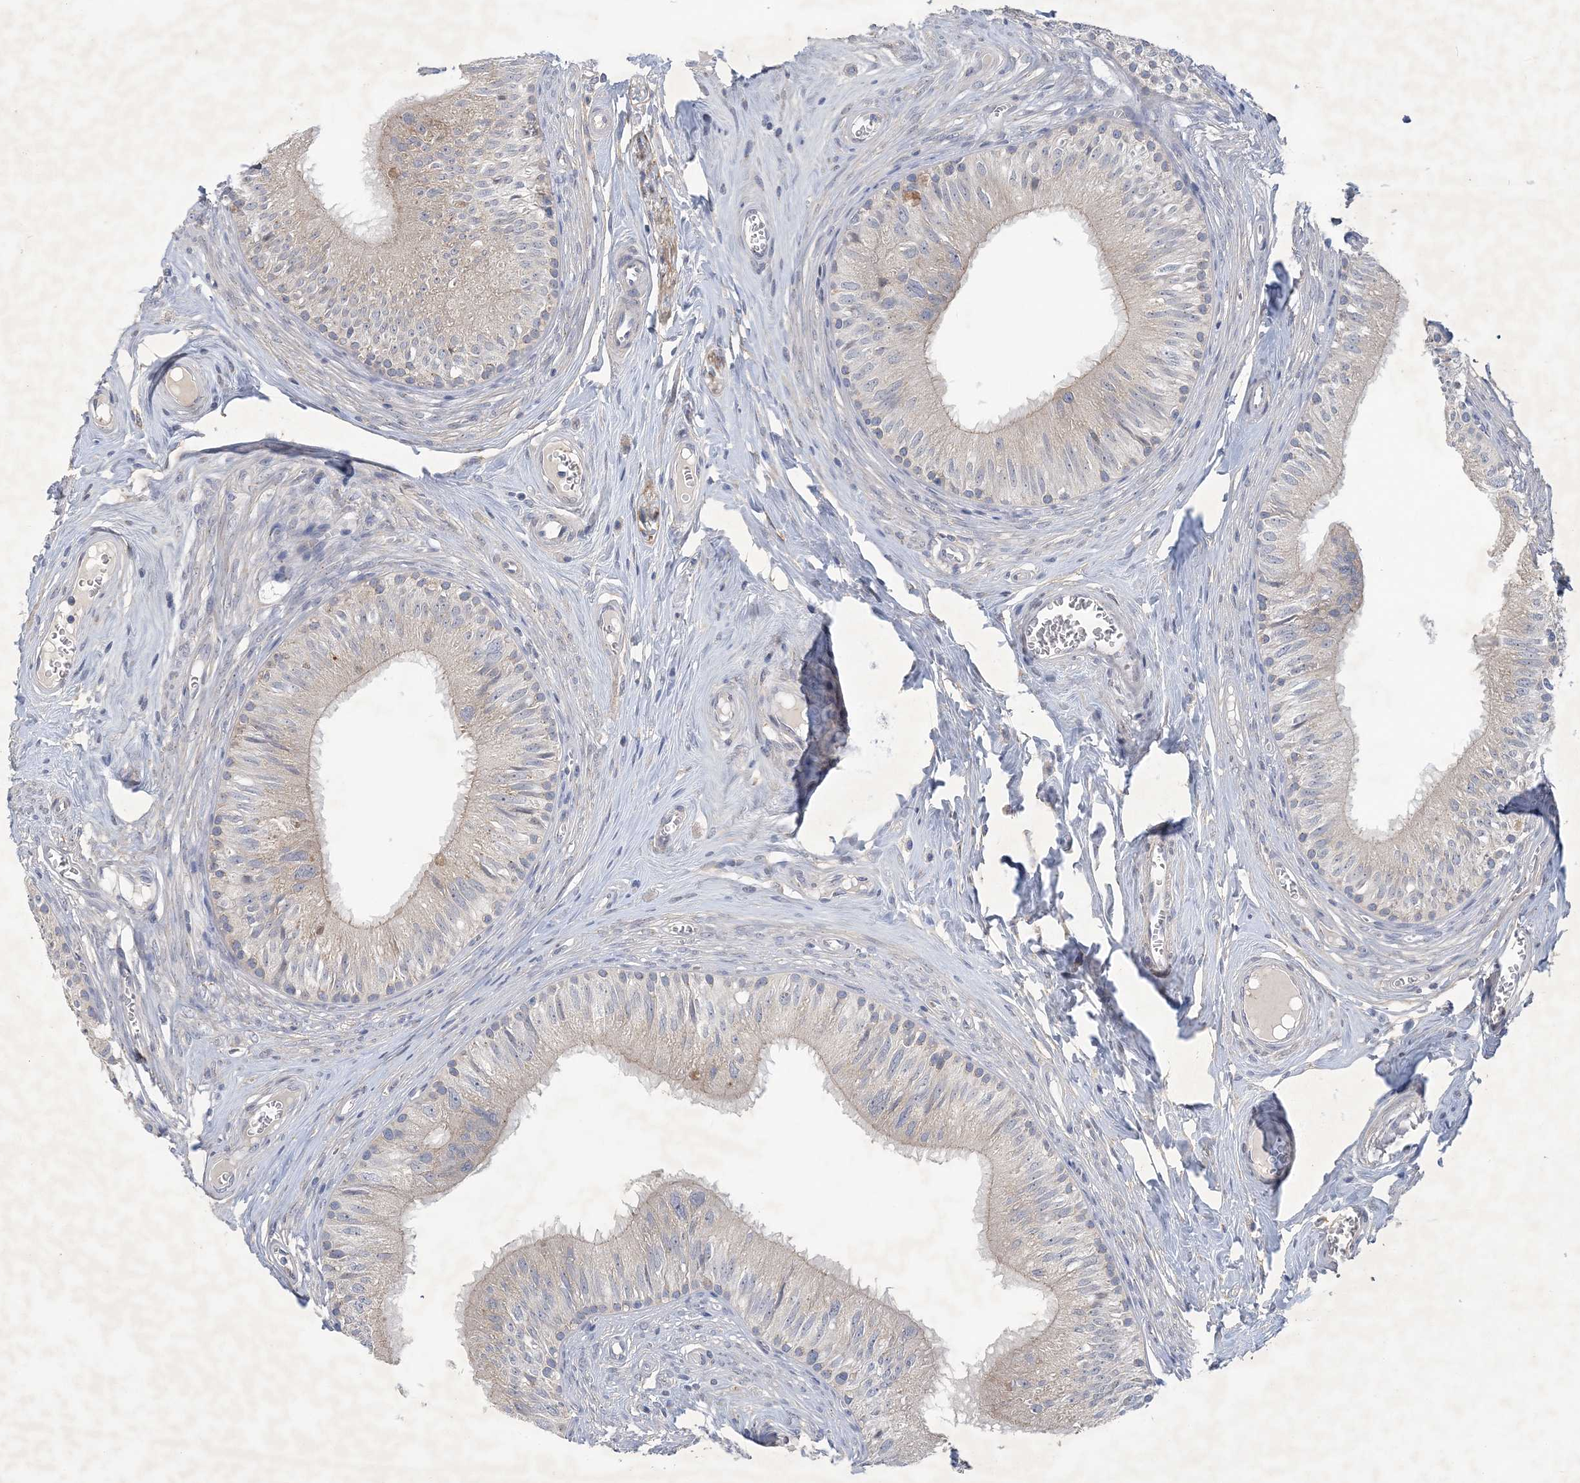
{"staining": {"intensity": "moderate", "quantity": "<25%", "location": "cytoplasmic/membranous"}, "tissue": "epididymis", "cell_type": "Glandular cells", "image_type": "normal", "snomed": [{"axis": "morphology", "description": "Normal tissue, NOS"}, {"axis": "topography", "description": "Epididymis"}], "caption": "High-power microscopy captured an IHC micrograph of benign epididymis, revealing moderate cytoplasmic/membranous positivity in about <25% of glandular cells.", "gene": "ANKRD35", "patient": {"sex": "male", "age": 46}}